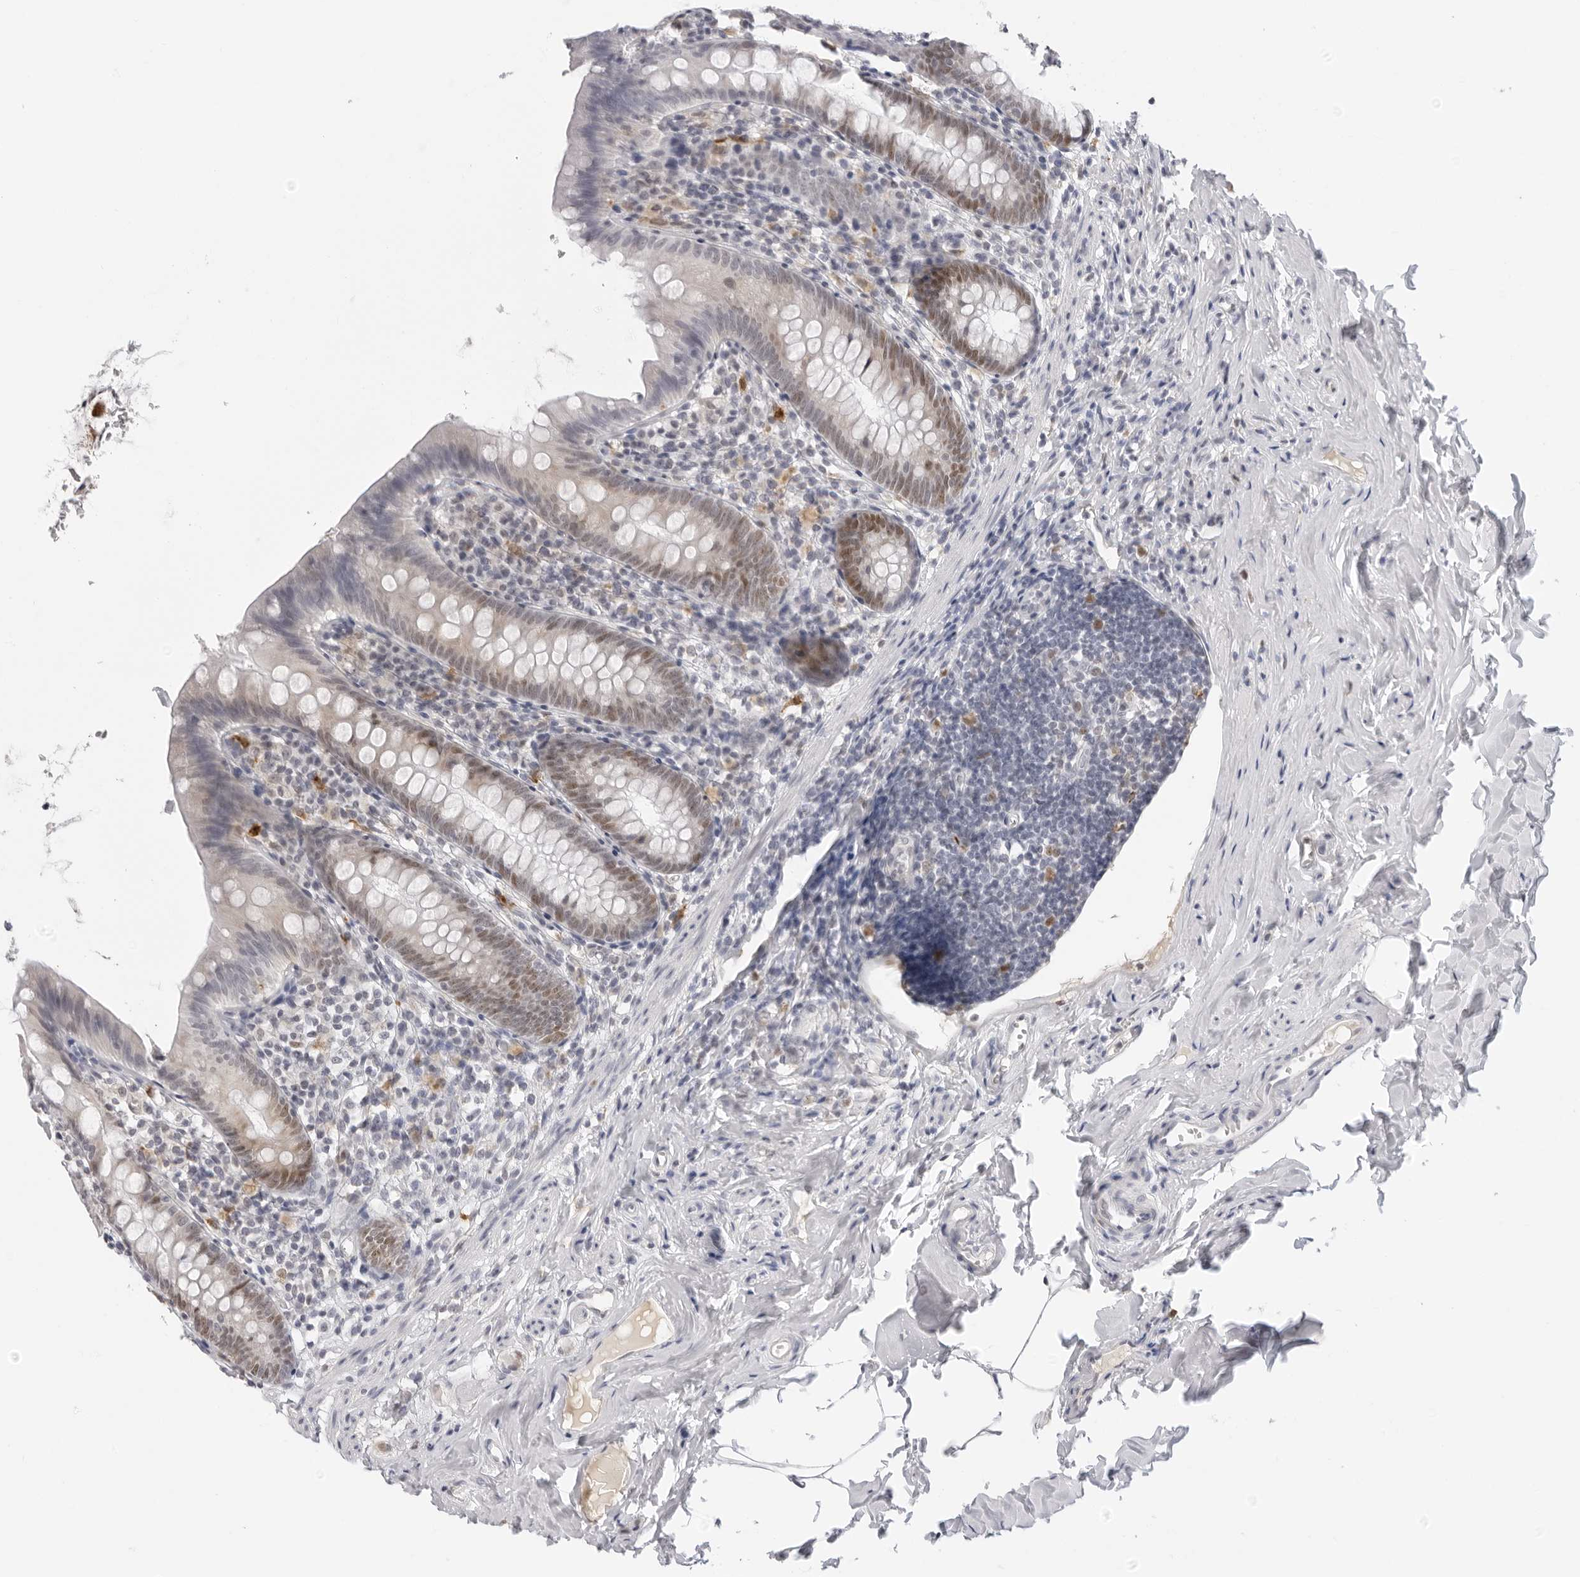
{"staining": {"intensity": "moderate", "quantity": "25%-75%", "location": "nuclear"}, "tissue": "appendix", "cell_type": "Glandular cells", "image_type": "normal", "snomed": [{"axis": "morphology", "description": "Normal tissue, NOS"}, {"axis": "topography", "description": "Appendix"}], "caption": "An image showing moderate nuclear positivity in about 25%-75% of glandular cells in normal appendix, as visualized by brown immunohistochemical staining.", "gene": "MSH6", "patient": {"sex": "male", "age": 52}}